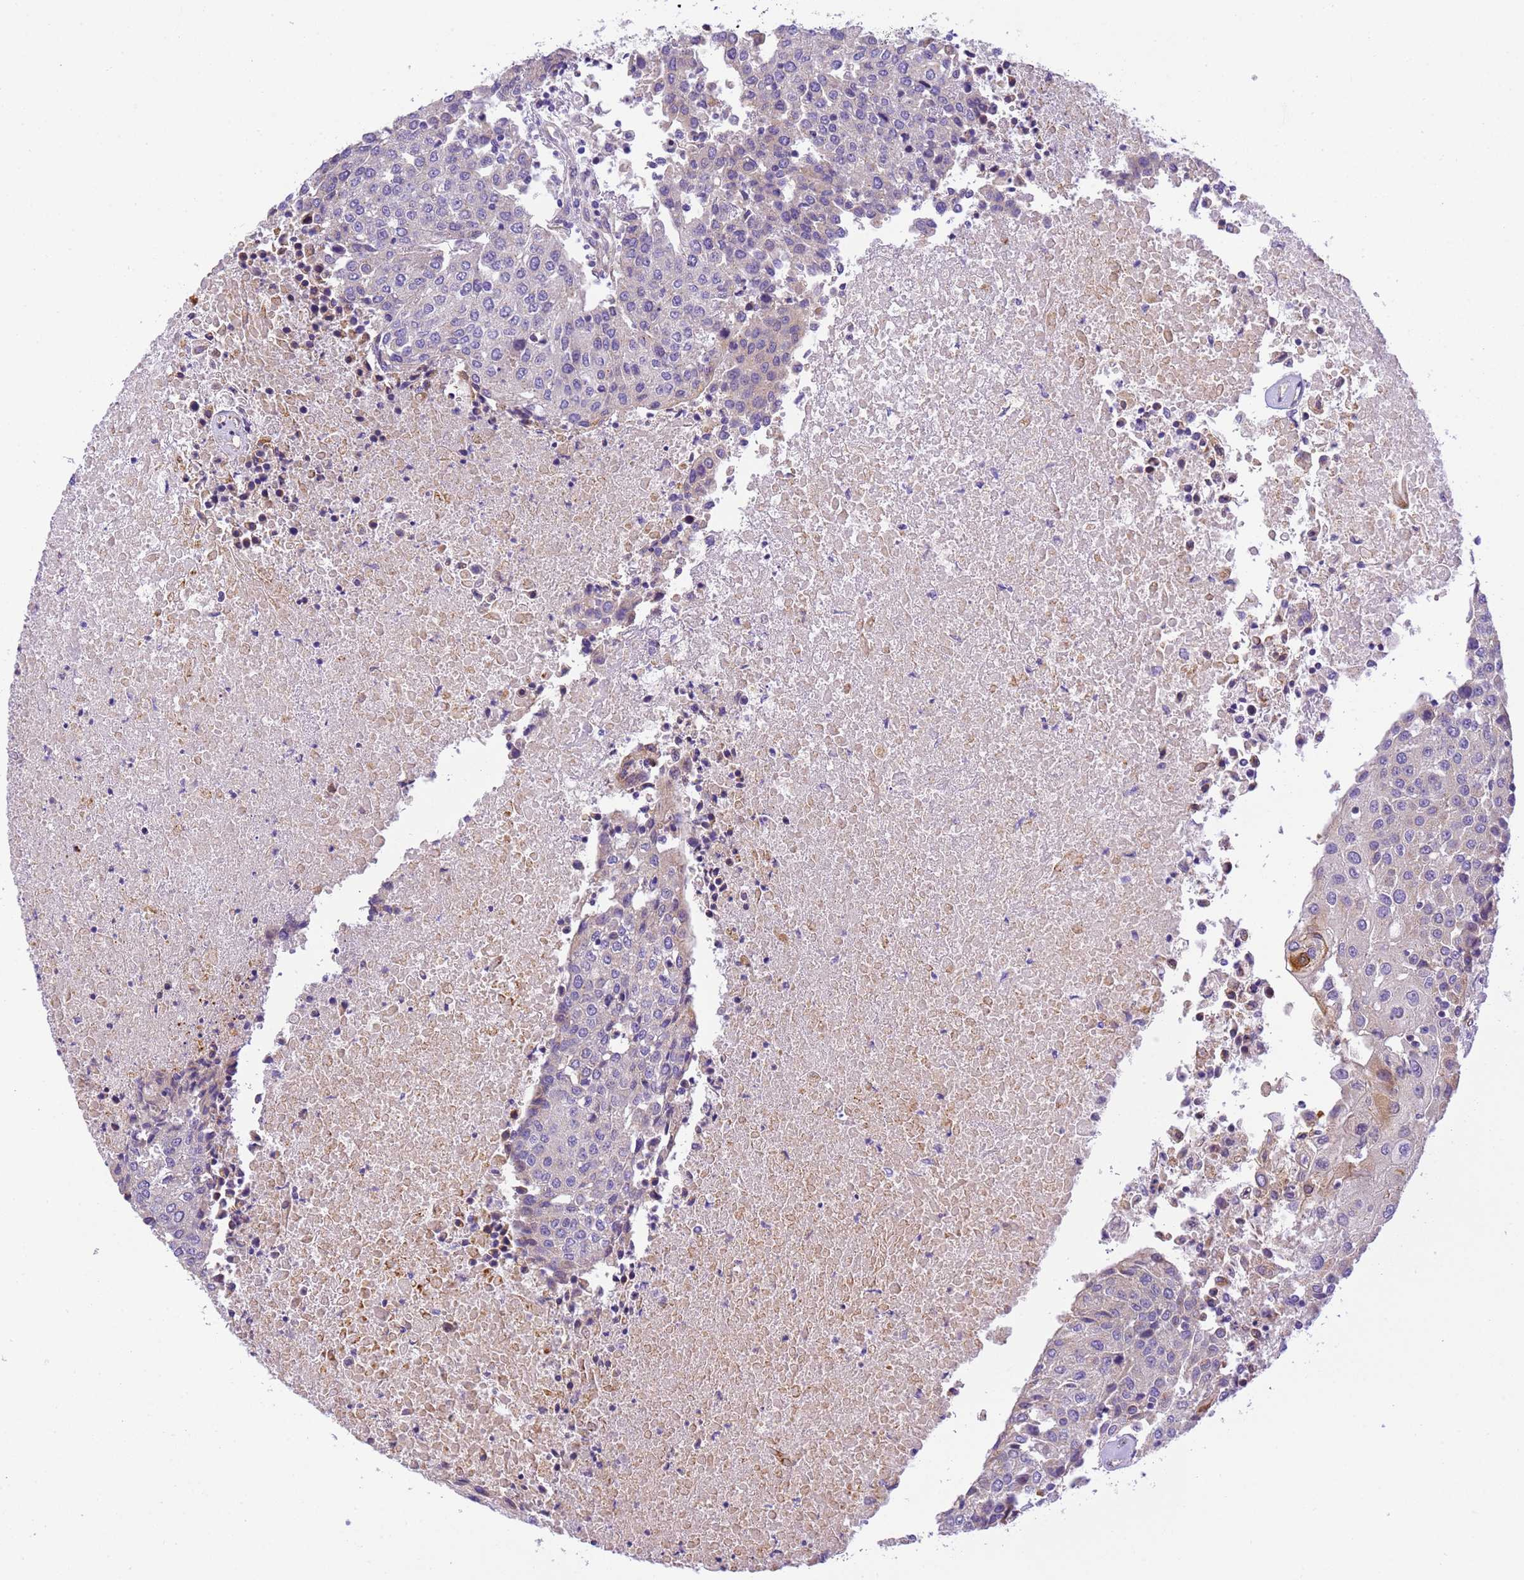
{"staining": {"intensity": "weak", "quantity": "<25%", "location": "cytoplasmic/membranous"}, "tissue": "urothelial cancer", "cell_type": "Tumor cells", "image_type": "cancer", "snomed": [{"axis": "morphology", "description": "Urothelial carcinoma, High grade"}, {"axis": "topography", "description": "Urinary bladder"}], "caption": "Immunohistochemistry (IHC) histopathology image of urothelial carcinoma (high-grade) stained for a protein (brown), which shows no positivity in tumor cells. Nuclei are stained in blue.", "gene": "RHBDD3", "patient": {"sex": "female", "age": 85}}